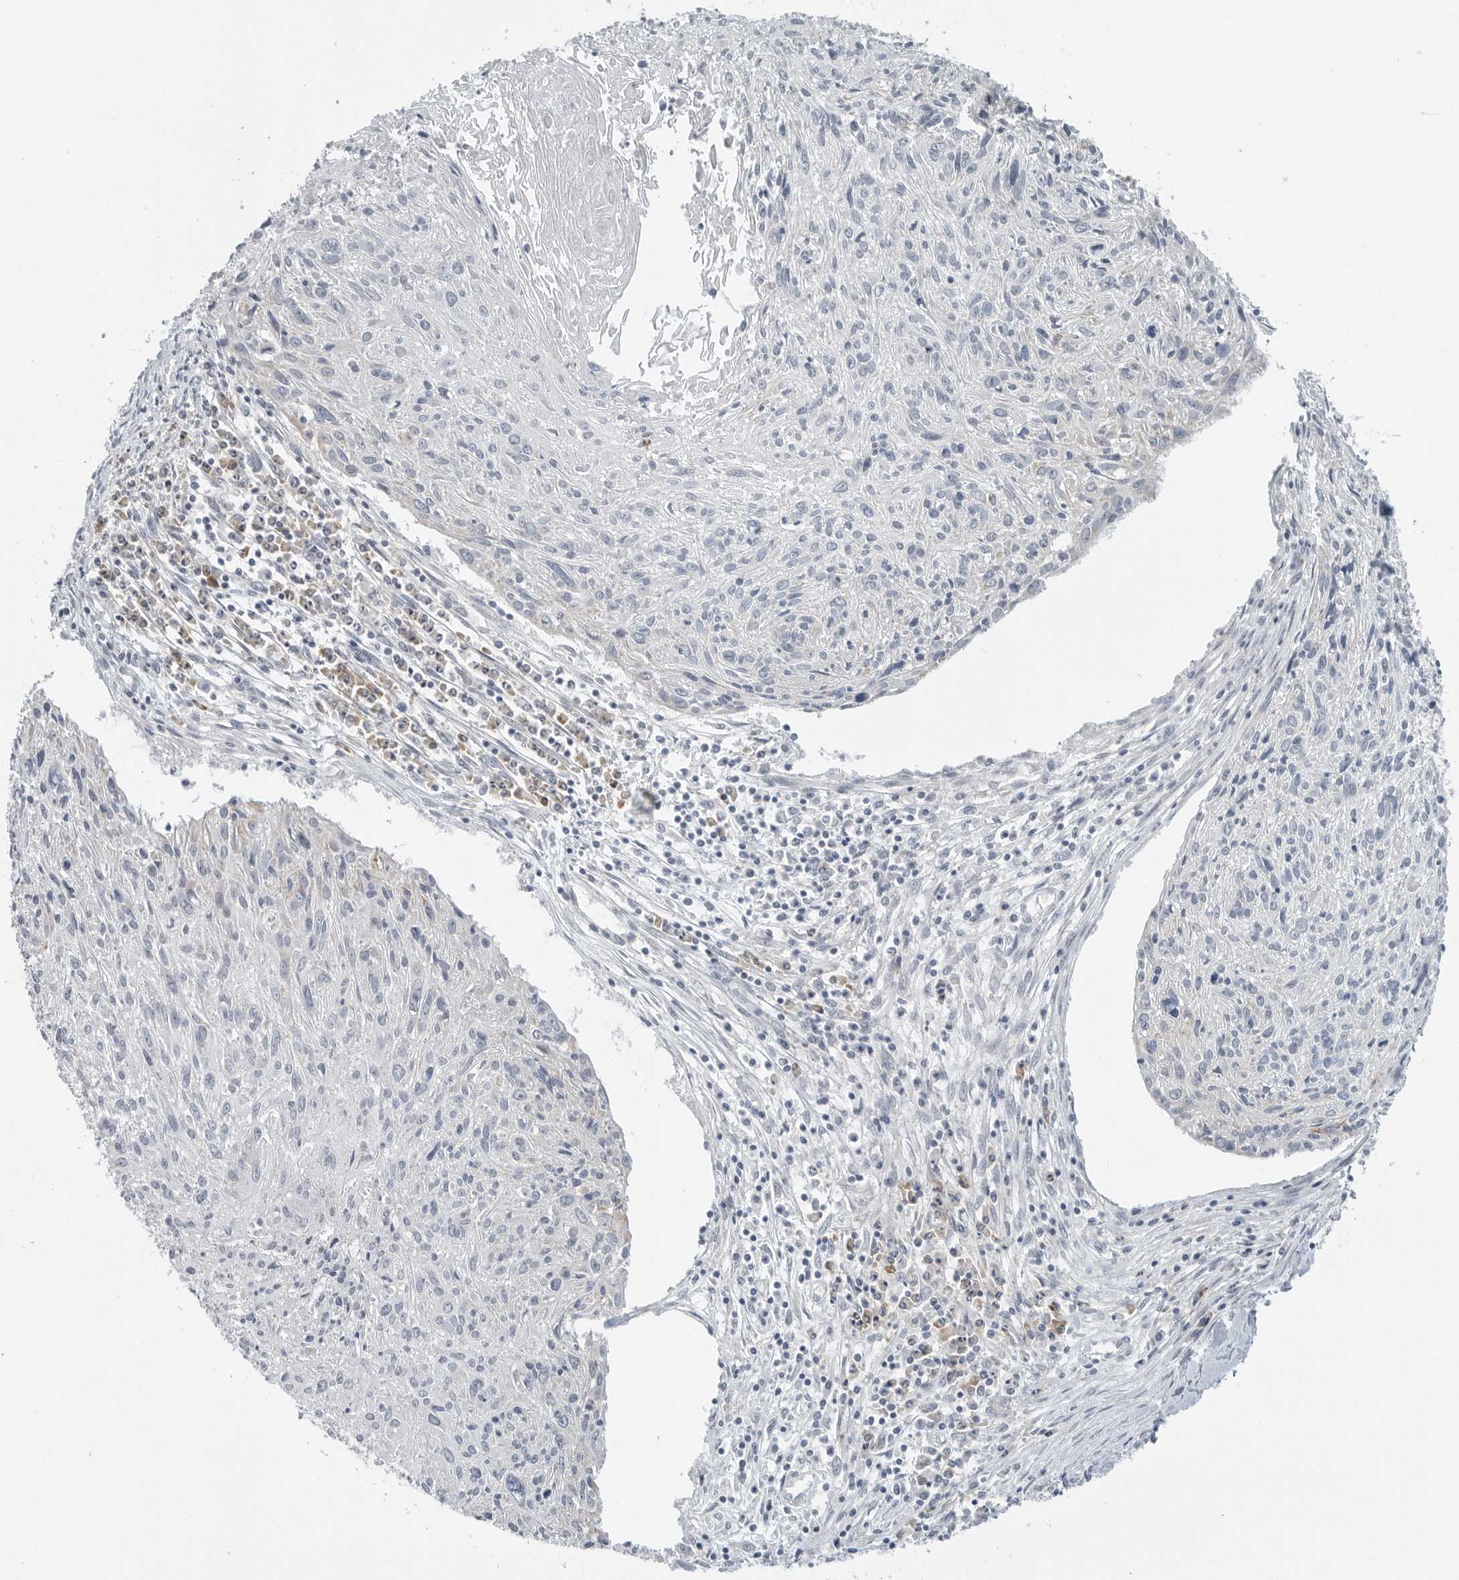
{"staining": {"intensity": "negative", "quantity": "none", "location": "none"}, "tissue": "cervical cancer", "cell_type": "Tumor cells", "image_type": "cancer", "snomed": [{"axis": "morphology", "description": "Squamous cell carcinoma, NOS"}, {"axis": "topography", "description": "Cervix"}], "caption": "Tumor cells are negative for brown protein staining in squamous cell carcinoma (cervical). Brightfield microscopy of immunohistochemistry (IHC) stained with DAB (brown) and hematoxylin (blue), captured at high magnification.", "gene": "IL12RB2", "patient": {"sex": "female", "age": 51}}